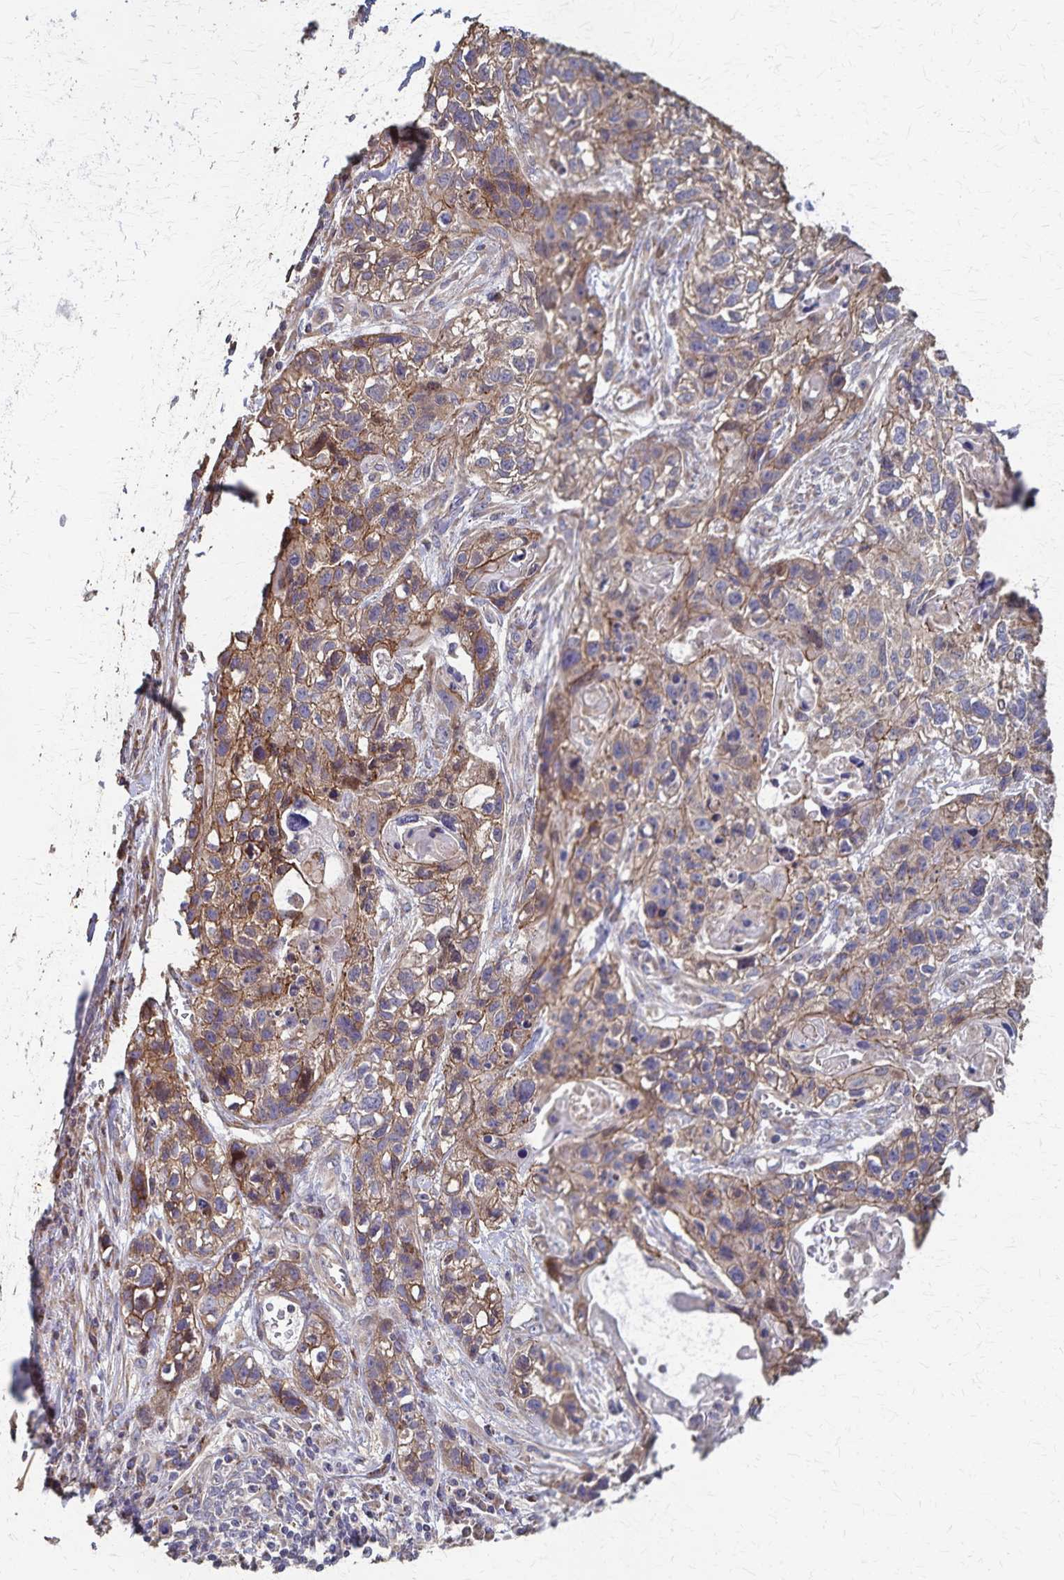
{"staining": {"intensity": "moderate", "quantity": ">75%", "location": "cytoplasmic/membranous"}, "tissue": "lung cancer", "cell_type": "Tumor cells", "image_type": "cancer", "snomed": [{"axis": "morphology", "description": "Squamous cell carcinoma, NOS"}, {"axis": "topography", "description": "Lung"}], "caption": "This is an image of IHC staining of squamous cell carcinoma (lung), which shows moderate positivity in the cytoplasmic/membranous of tumor cells.", "gene": "PGAP2", "patient": {"sex": "male", "age": 74}}